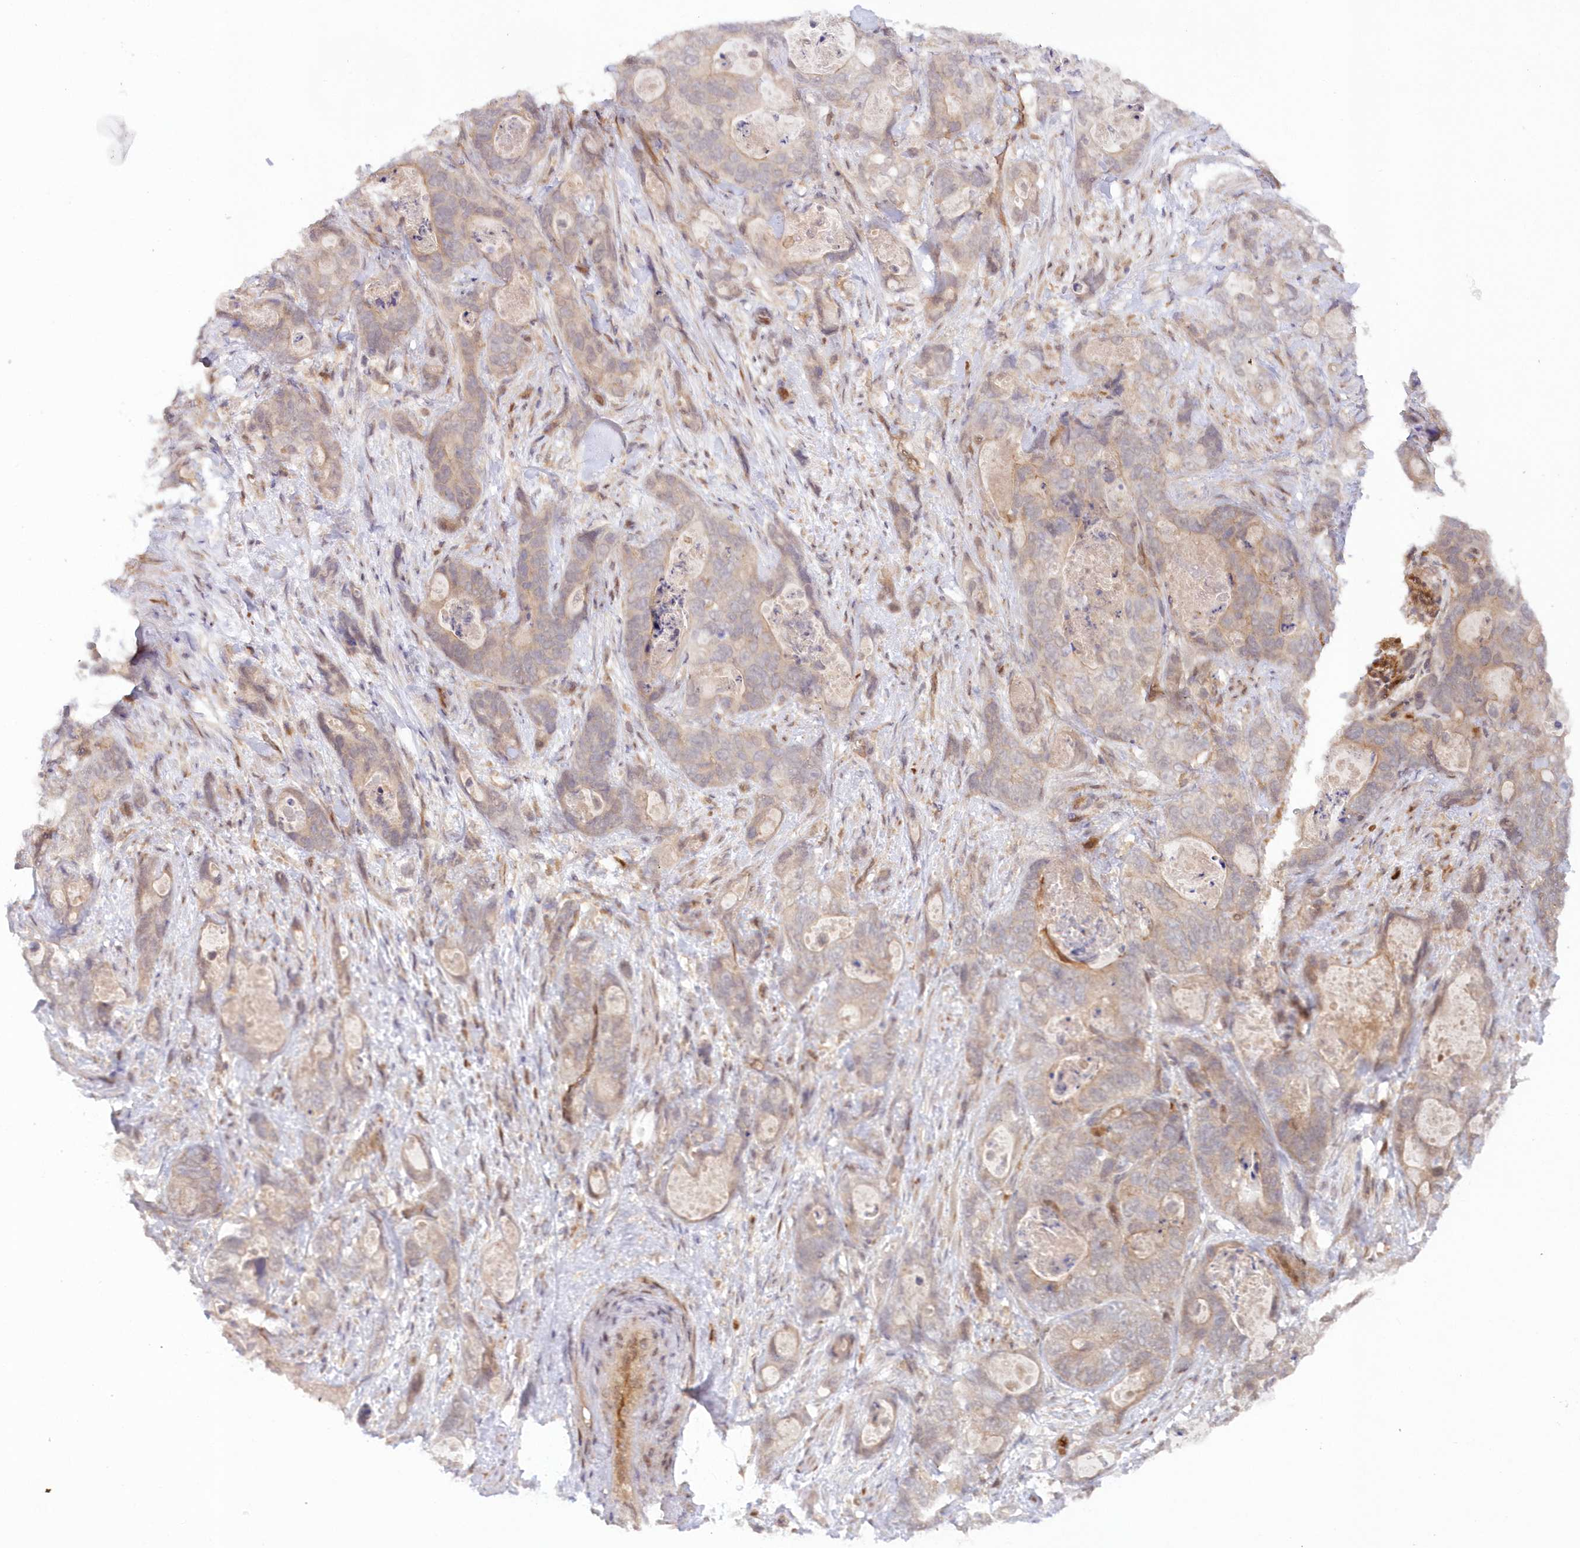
{"staining": {"intensity": "weak", "quantity": "25%-75%", "location": "cytoplasmic/membranous"}, "tissue": "stomach cancer", "cell_type": "Tumor cells", "image_type": "cancer", "snomed": [{"axis": "morphology", "description": "Normal tissue, NOS"}, {"axis": "morphology", "description": "Adenocarcinoma, NOS"}, {"axis": "topography", "description": "Stomach"}], "caption": "Adenocarcinoma (stomach) tissue exhibits weak cytoplasmic/membranous expression in about 25%-75% of tumor cells, visualized by immunohistochemistry.", "gene": "GBE1", "patient": {"sex": "female", "age": 89}}